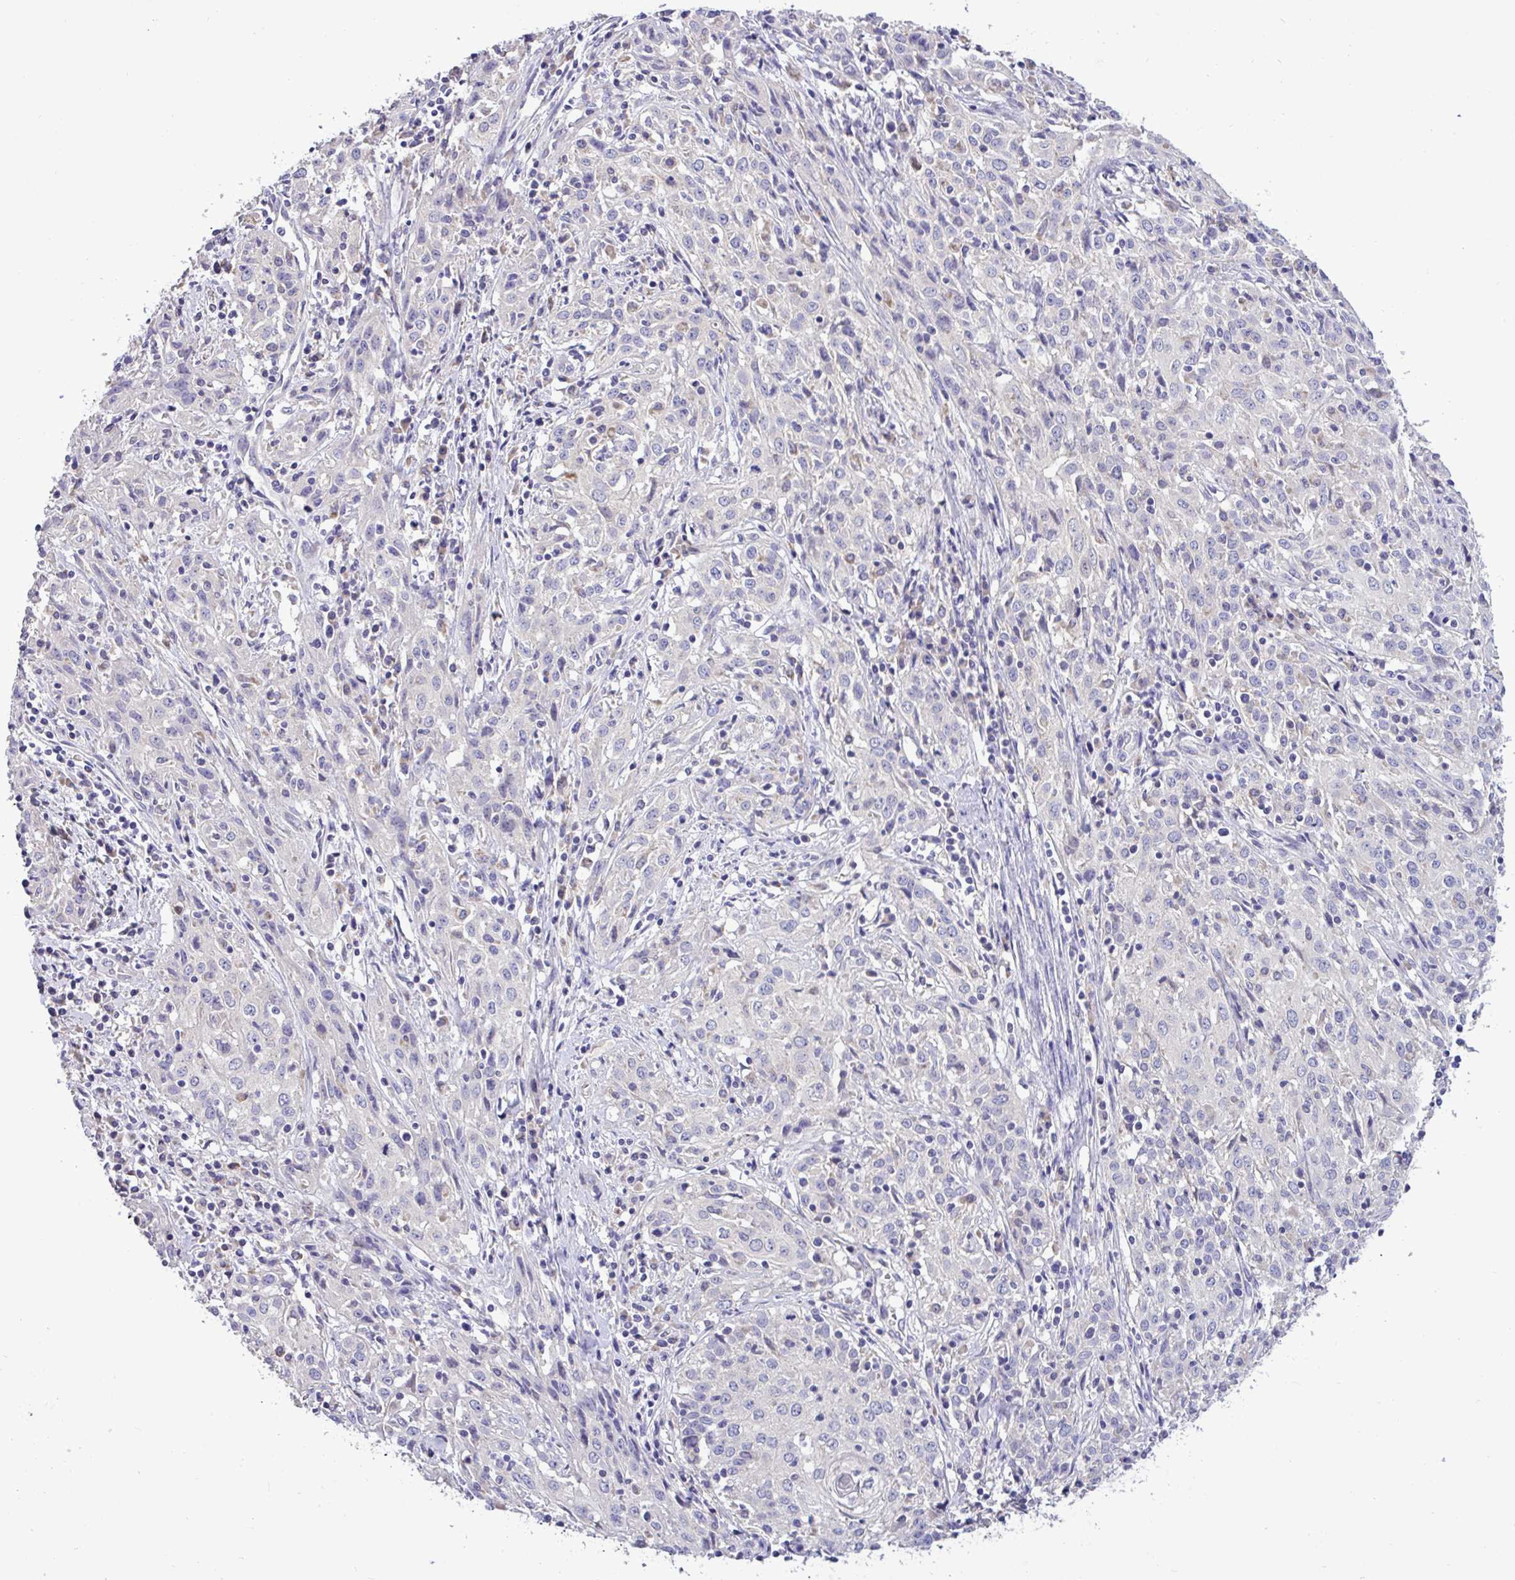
{"staining": {"intensity": "negative", "quantity": "none", "location": "none"}, "tissue": "cervical cancer", "cell_type": "Tumor cells", "image_type": "cancer", "snomed": [{"axis": "morphology", "description": "Squamous cell carcinoma, NOS"}, {"axis": "topography", "description": "Cervix"}], "caption": "IHC micrograph of human cervical squamous cell carcinoma stained for a protein (brown), which demonstrates no positivity in tumor cells.", "gene": "ST8SIA2", "patient": {"sex": "female", "age": 57}}